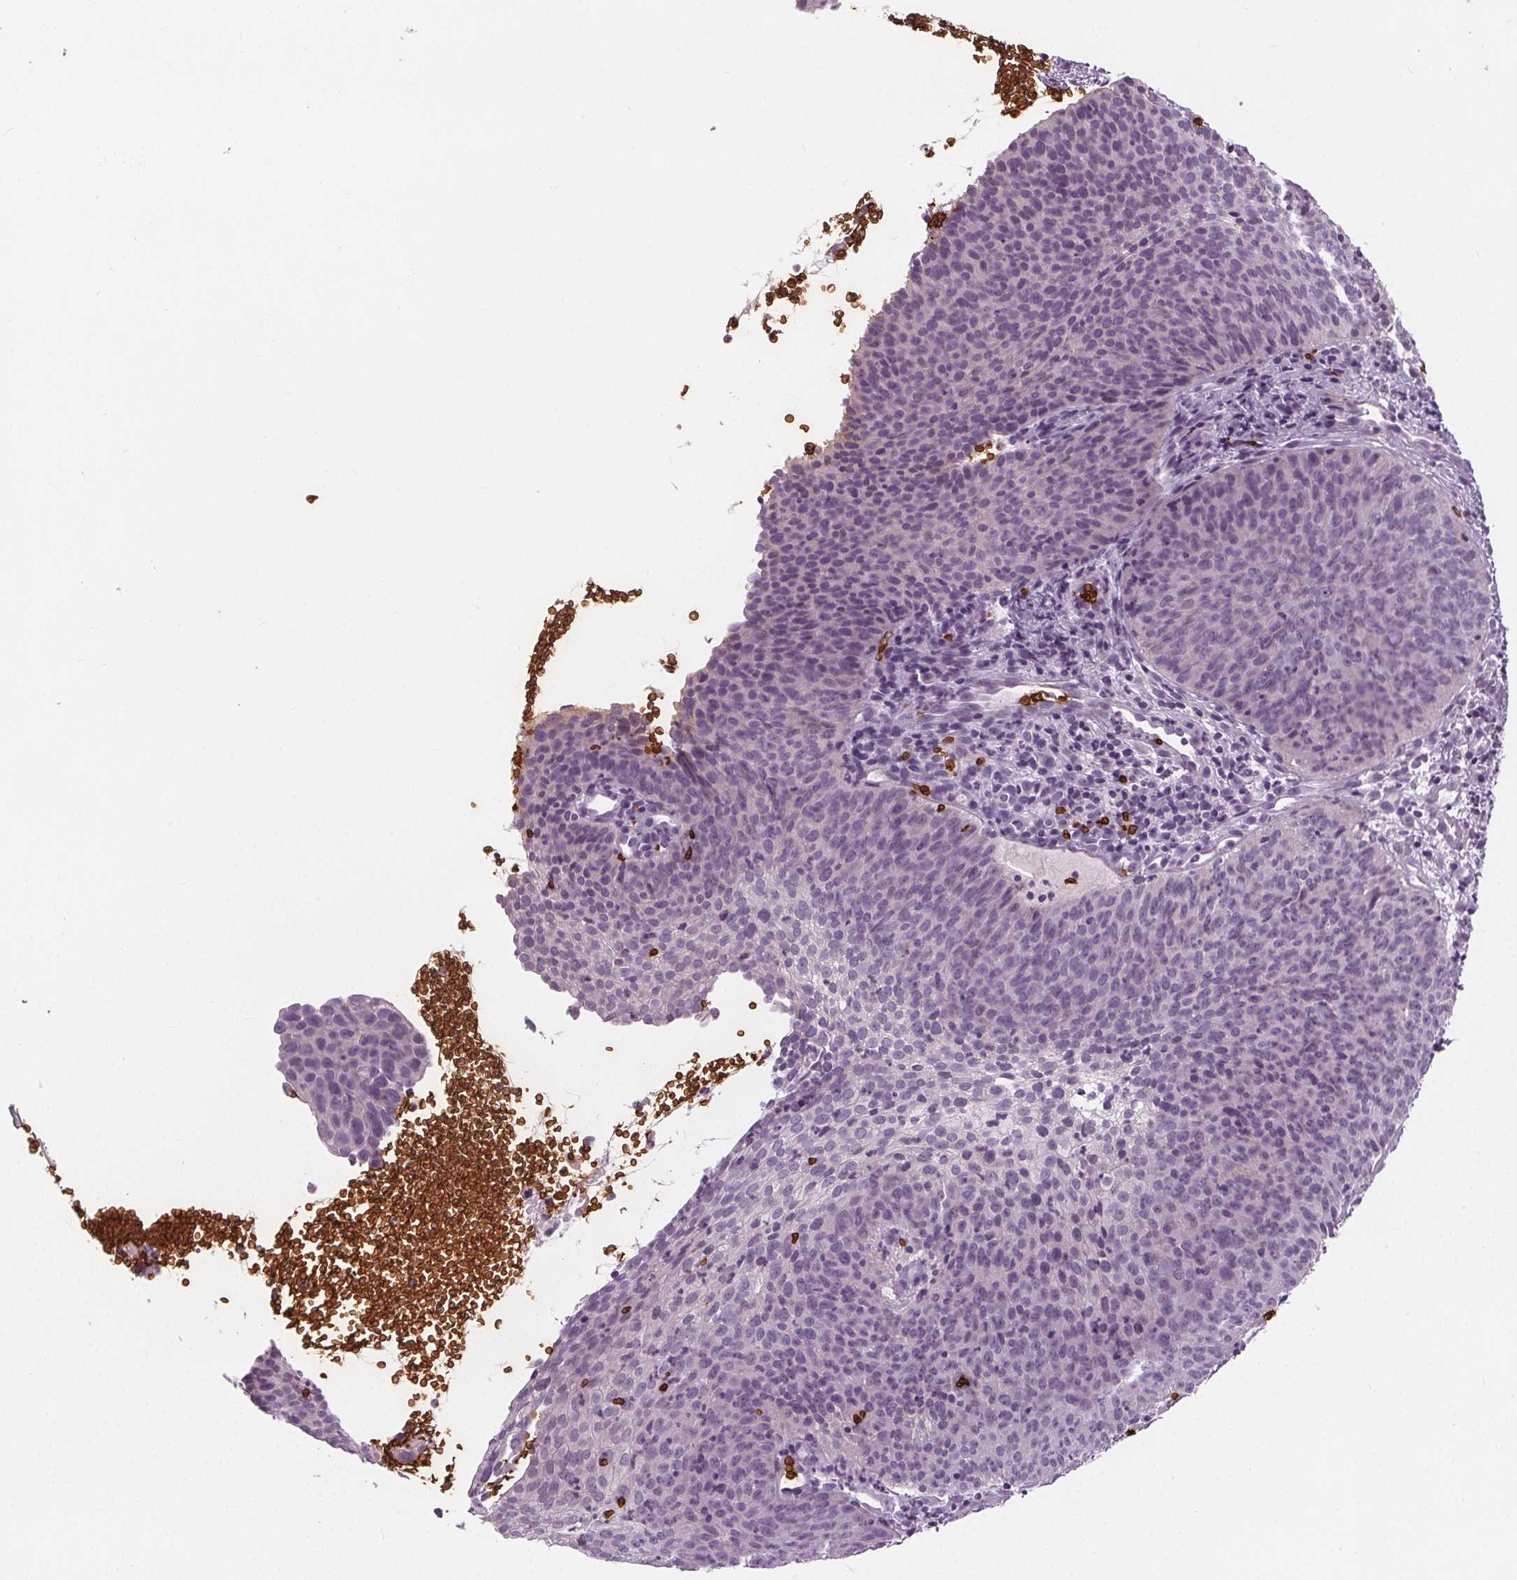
{"staining": {"intensity": "negative", "quantity": "none", "location": "none"}, "tissue": "cervical cancer", "cell_type": "Tumor cells", "image_type": "cancer", "snomed": [{"axis": "morphology", "description": "Squamous cell carcinoma, NOS"}, {"axis": "topography", "description": "Cervix"}], "caption": "IHC histopathology image of neoplastic tissue: cervical squamous cell carcinoma stained with DAB (3,3'-diaminobenzidine) demonstrates no significant protein positivity in tumor cells.", "gene": "SLC4A1", "patient": {"sex": "female", "age": 35}}